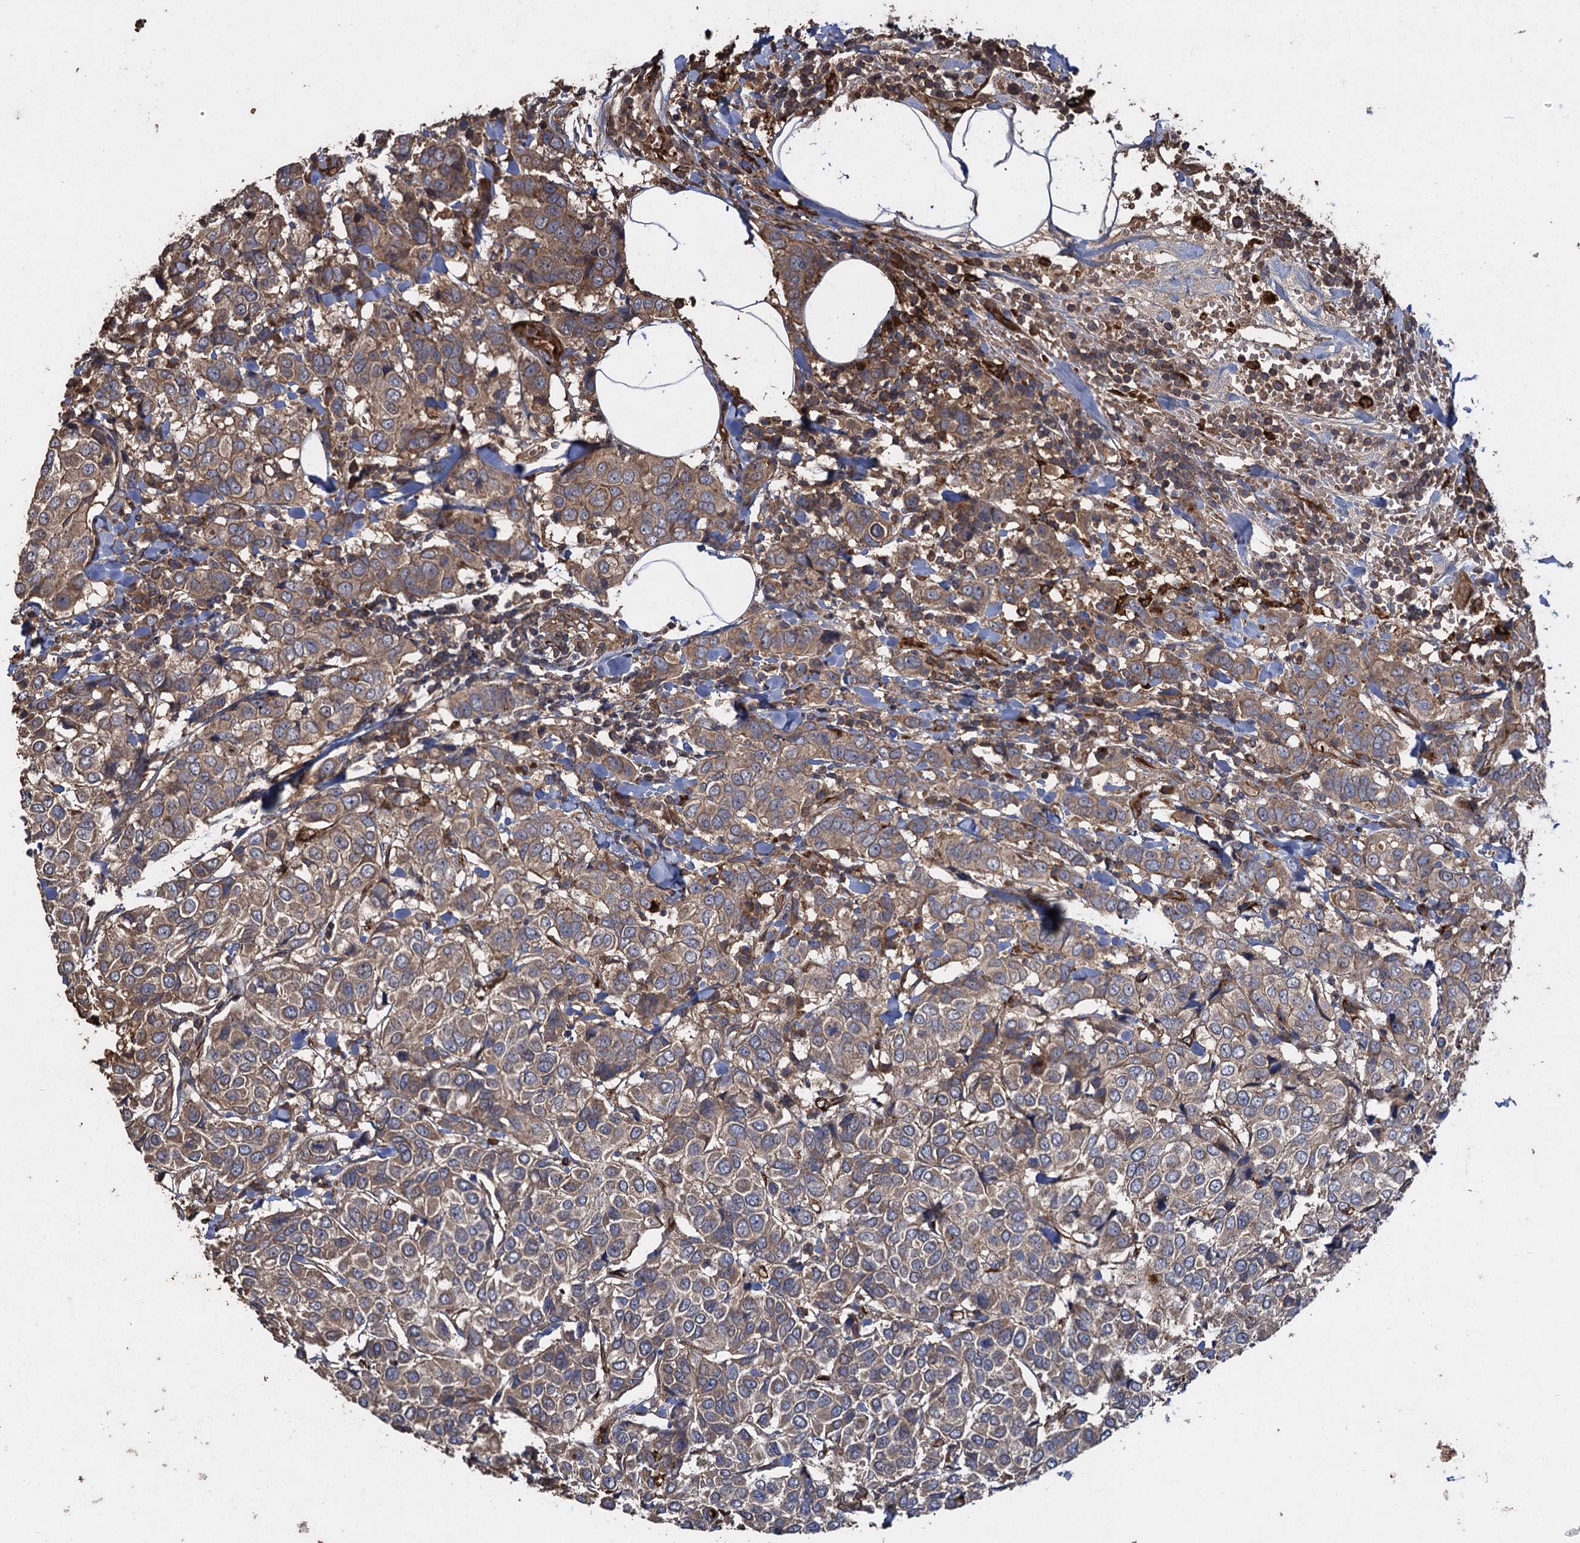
{"staining": {"intensity": "moderate", "quantity": ">75%", "location": "cytoplasmic/membranous"}, "tissue": "breast cancer", "cell_type": "Tumor cells", "image_type": "cancer", "snomed": [{"axis": "morphology", "description": "Duct carcinoma"}, {"axis": "topography", "description": "Breast"}], "caption": "Brown immunohistochemical staining in human breast infiltrating ductal carcinoma displays moderate cytoplasmic/membranous positivity in approximately >75% of tumor cells. Nuclei are stained in blue.", "gene": "TXNDC11", "patient": {"sex": "female", "age": 55}}